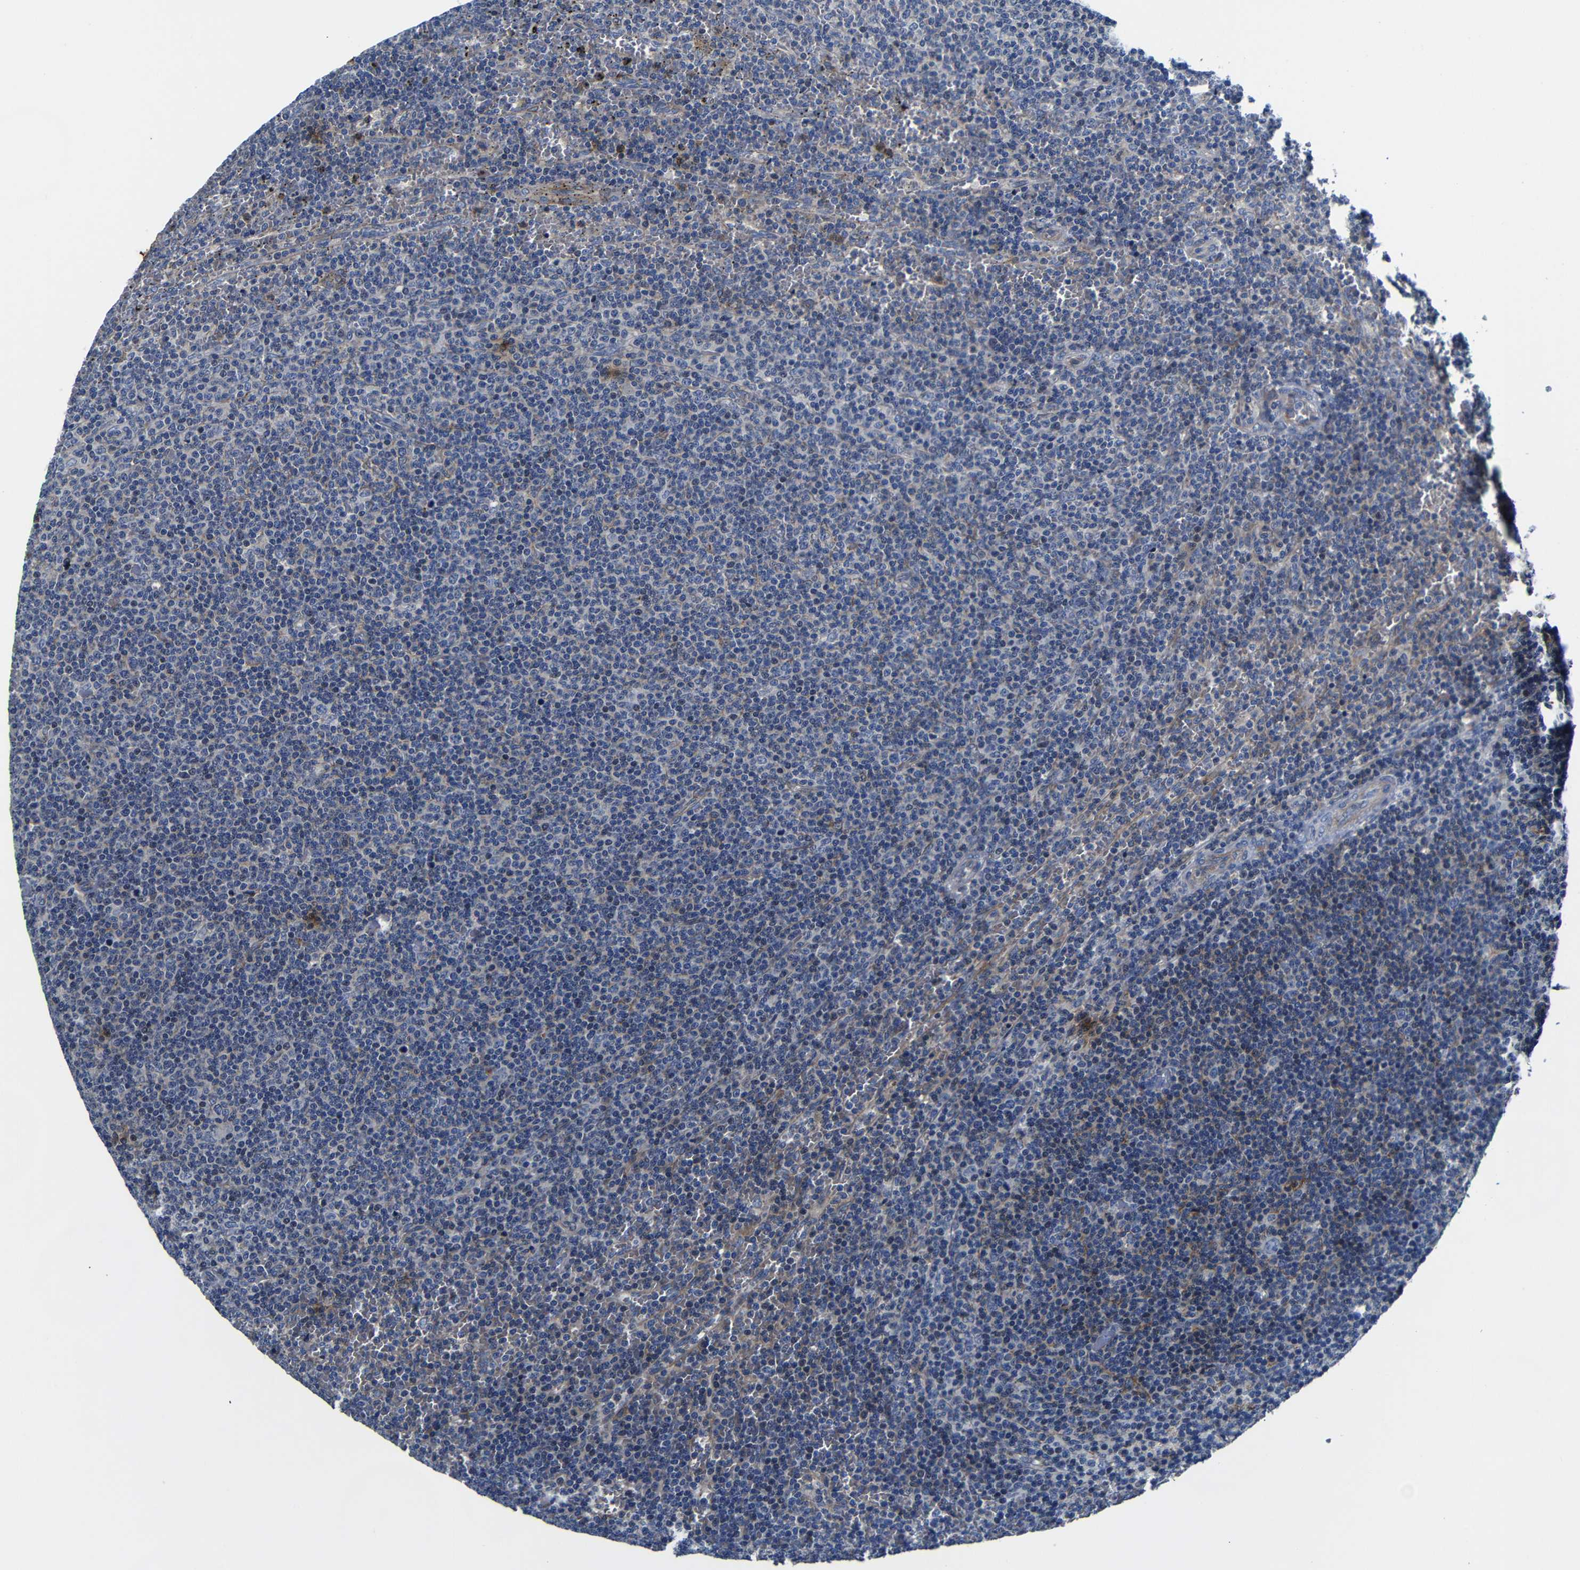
{"staining": {"intensity": "negative", "quantity": "none", "location": "none"}, "tissue": "lymphoma", "cell_type": "Tumor cells", "image_type": "cancer", "snomed": [{"axis": "morphology", "description": "Malignant lymphoma, non-Hodgkin's type, Low grade"}, {"axis": "topography", "description": "Spleen"}], "caption": "Human lymphoma stained for a protein using immunohistochemistry (IHC) displays no expression in tumor cells.", "gene": "AFDN", "patient": {"sex": "female", "age": 50}}